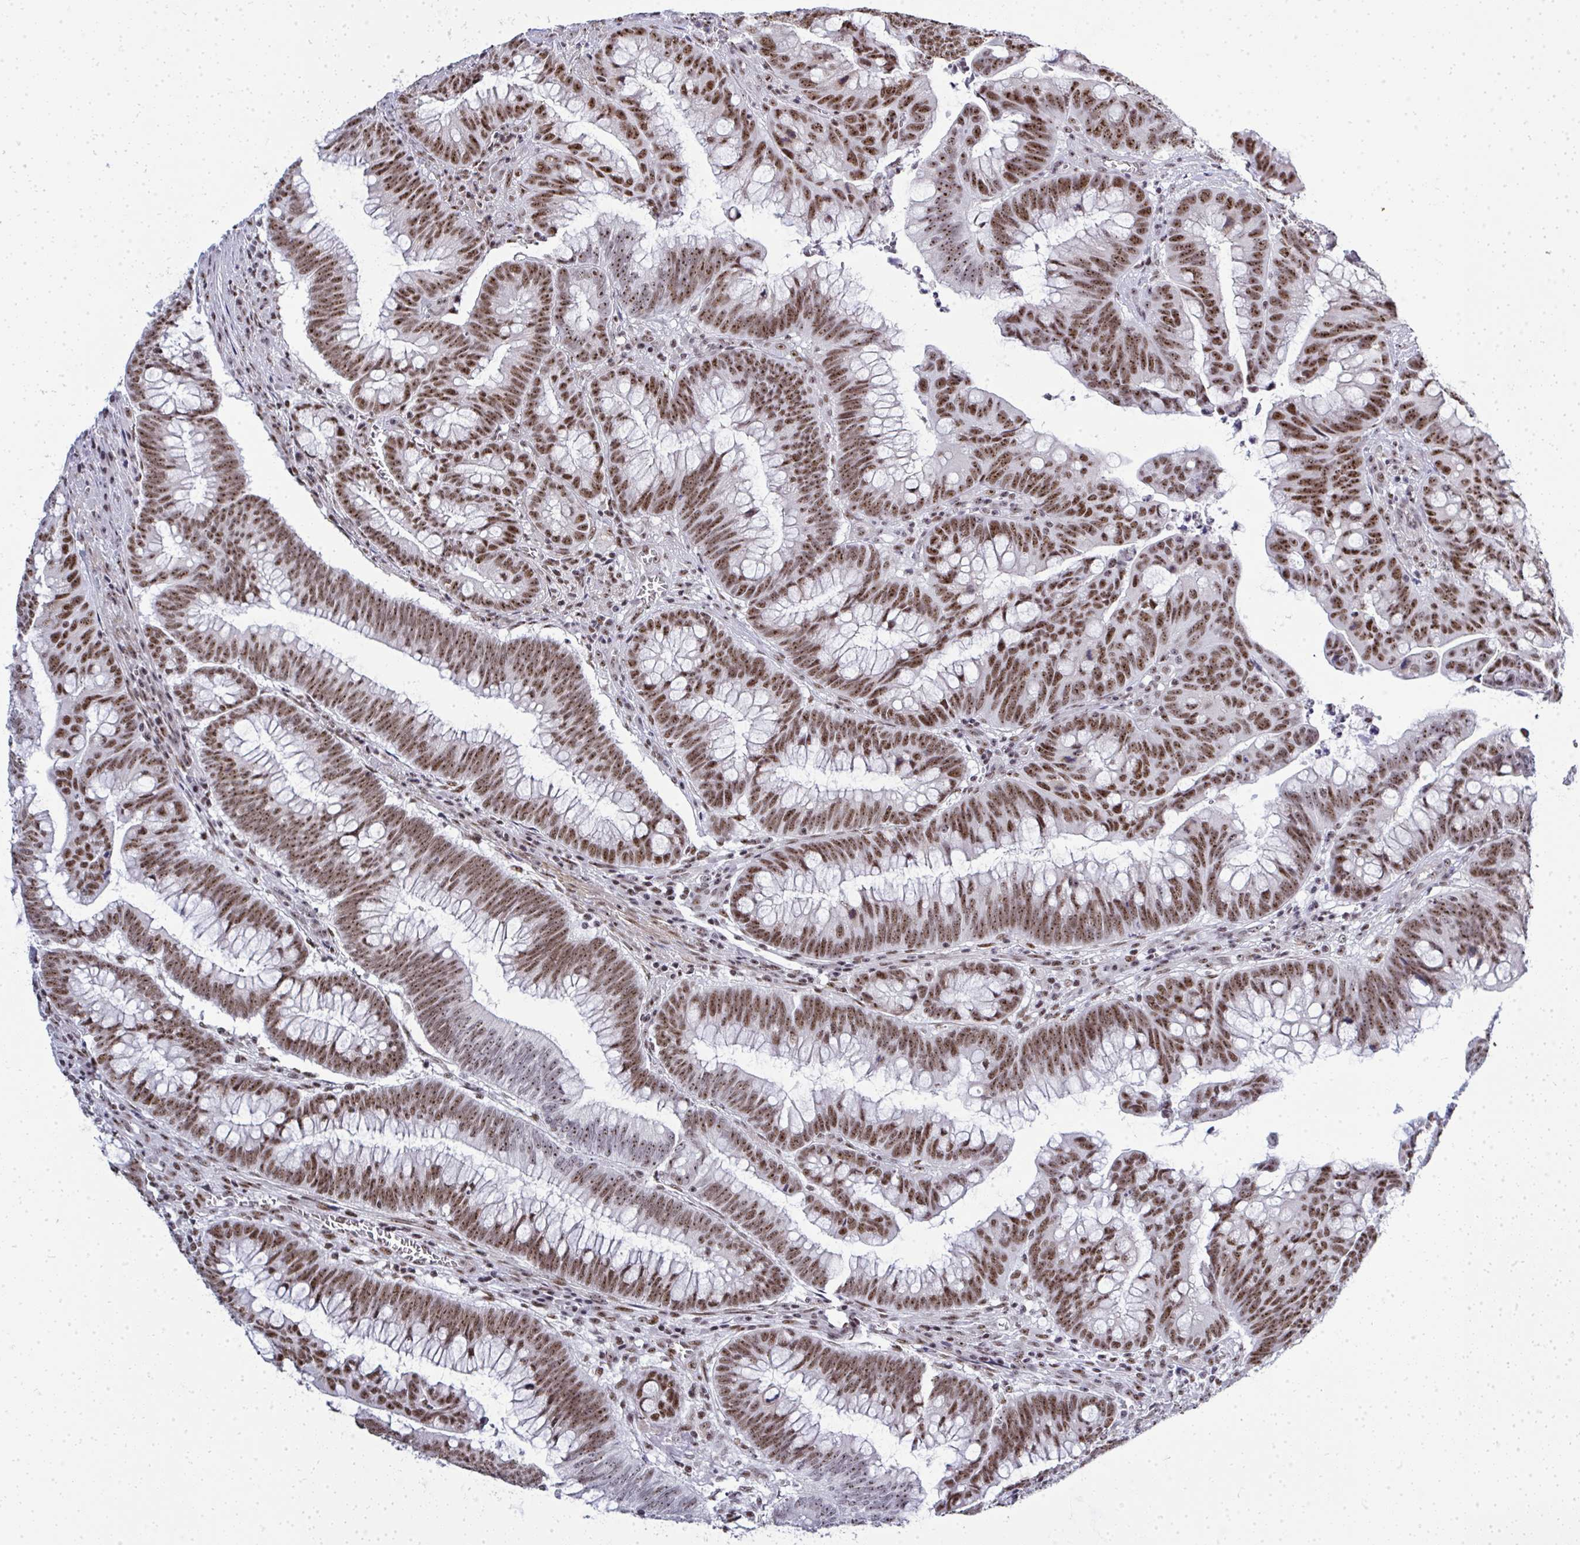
{"staining": {"intensity": "moderate", "quantity": ">75%", "location": "nuclear"}, "tissue": "colorectal cancer", "cell_type": "Tumor cells", "image_type": "cancer", "snomed": [{"axis": "morphology", "description": "Adenocarcinoma, NOS"}, {"axis": "topography", "description": "Colon"}], "caption": "Immunohistochemistry (DAB) staining of colorectal adenocarcinoma demonstrates moderate nuclear protein staining in about >75% of tumor cells.", "gene": "SIRT7", "patient": {"sex": "male", "age": 62}}